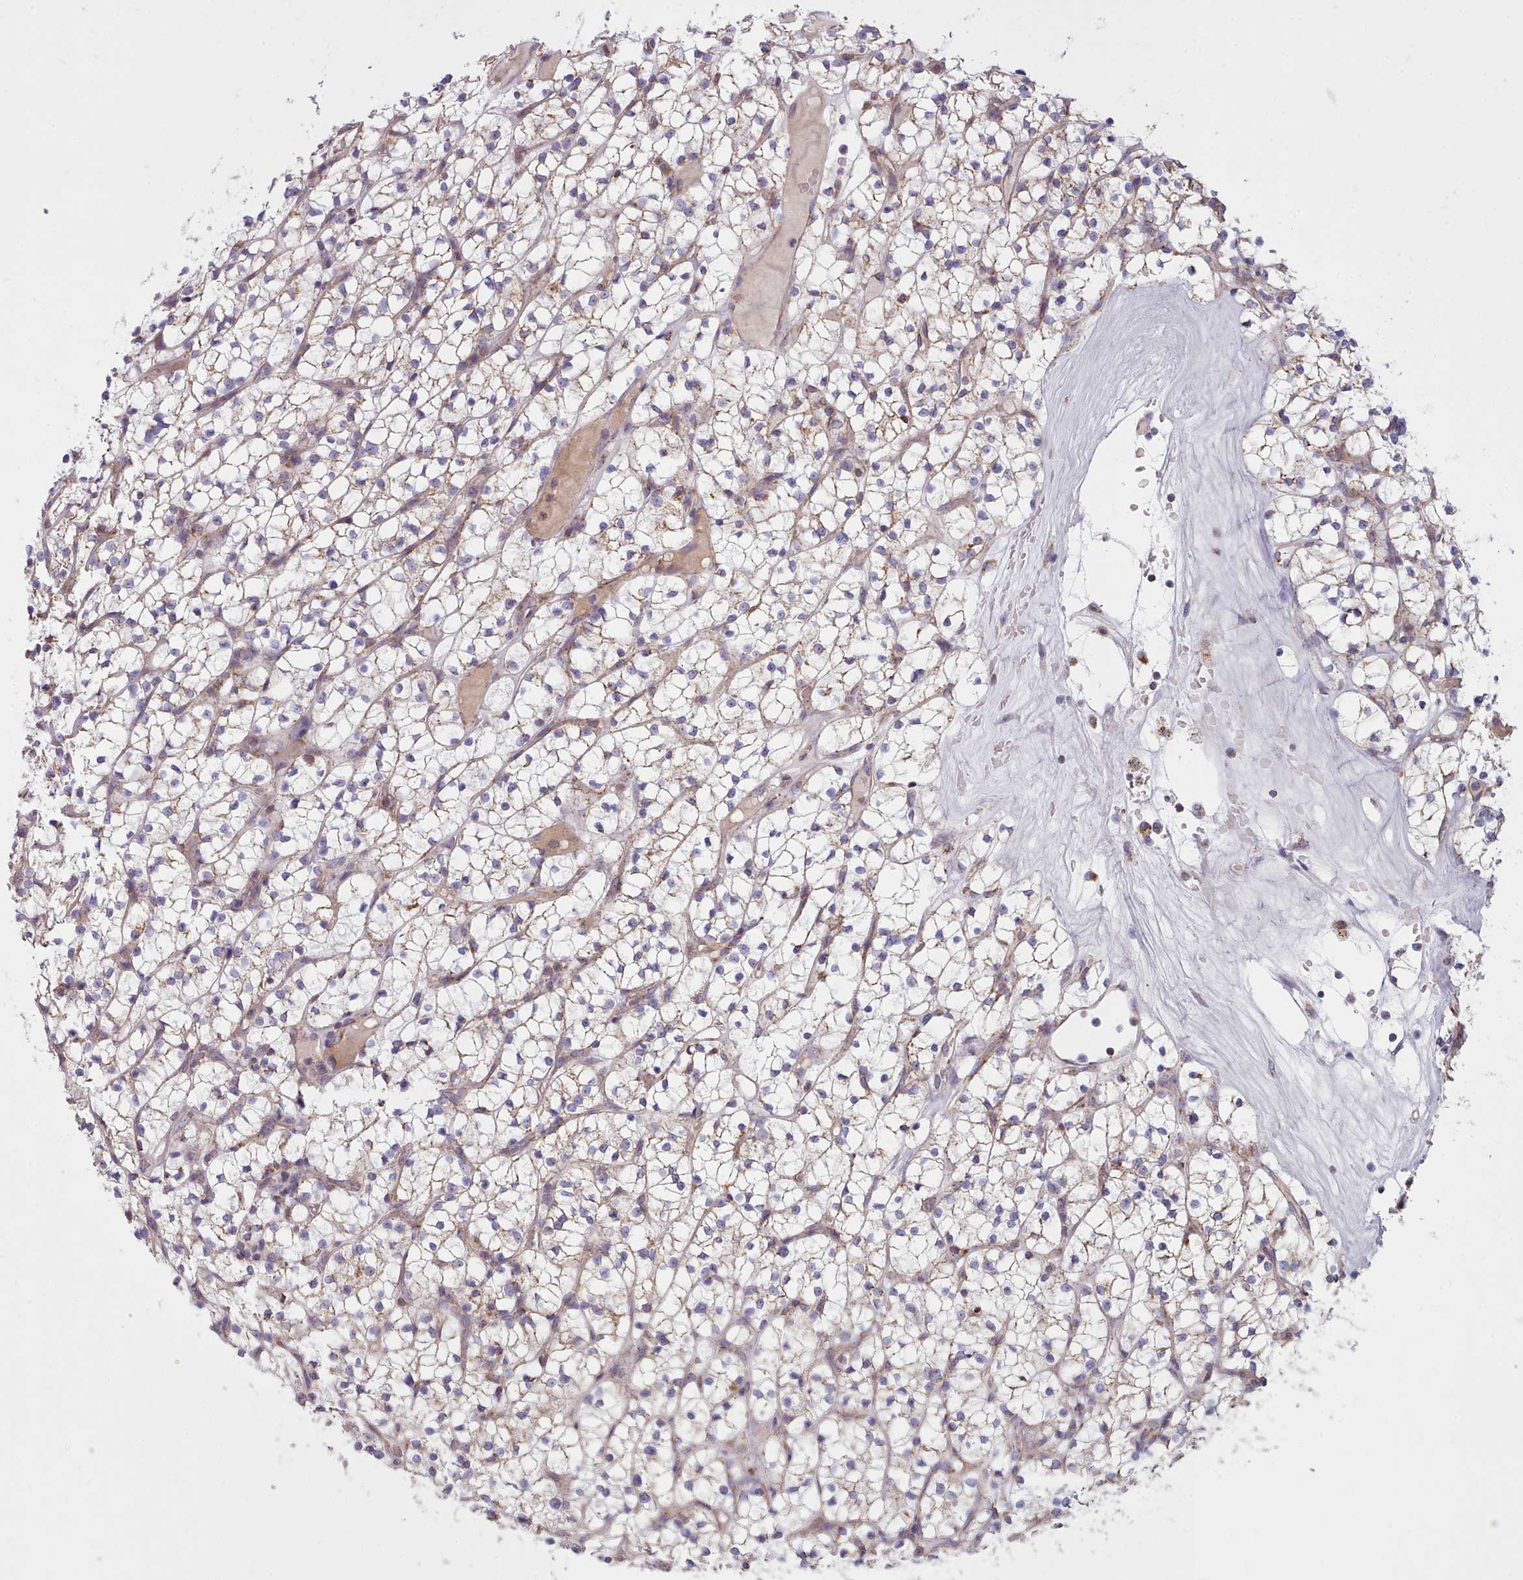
{"staining": {"intensity": "weak", "quantity": ">75%", "location": "cytoplasmic/membranous"}, "tissue": "renal cancer", "cell_type": "Tumor cells", "image_type": "cancer", "snomed": [{"axis": "morphology", "description": "Adenocarcinoma, NOS"}, {"axis": "topography", "description": "Kidney"}], "caption": "Immunohistochemical staining of human renal adenocarcinoma shows low levels of weak cytoplasmic/membranous protein staining in about >75% of tumor cells. (Brightfield microscopy of DAB IHC at high magnification).", "gene": "SRP54", "patient": {"sex": "female", "age": 64}}